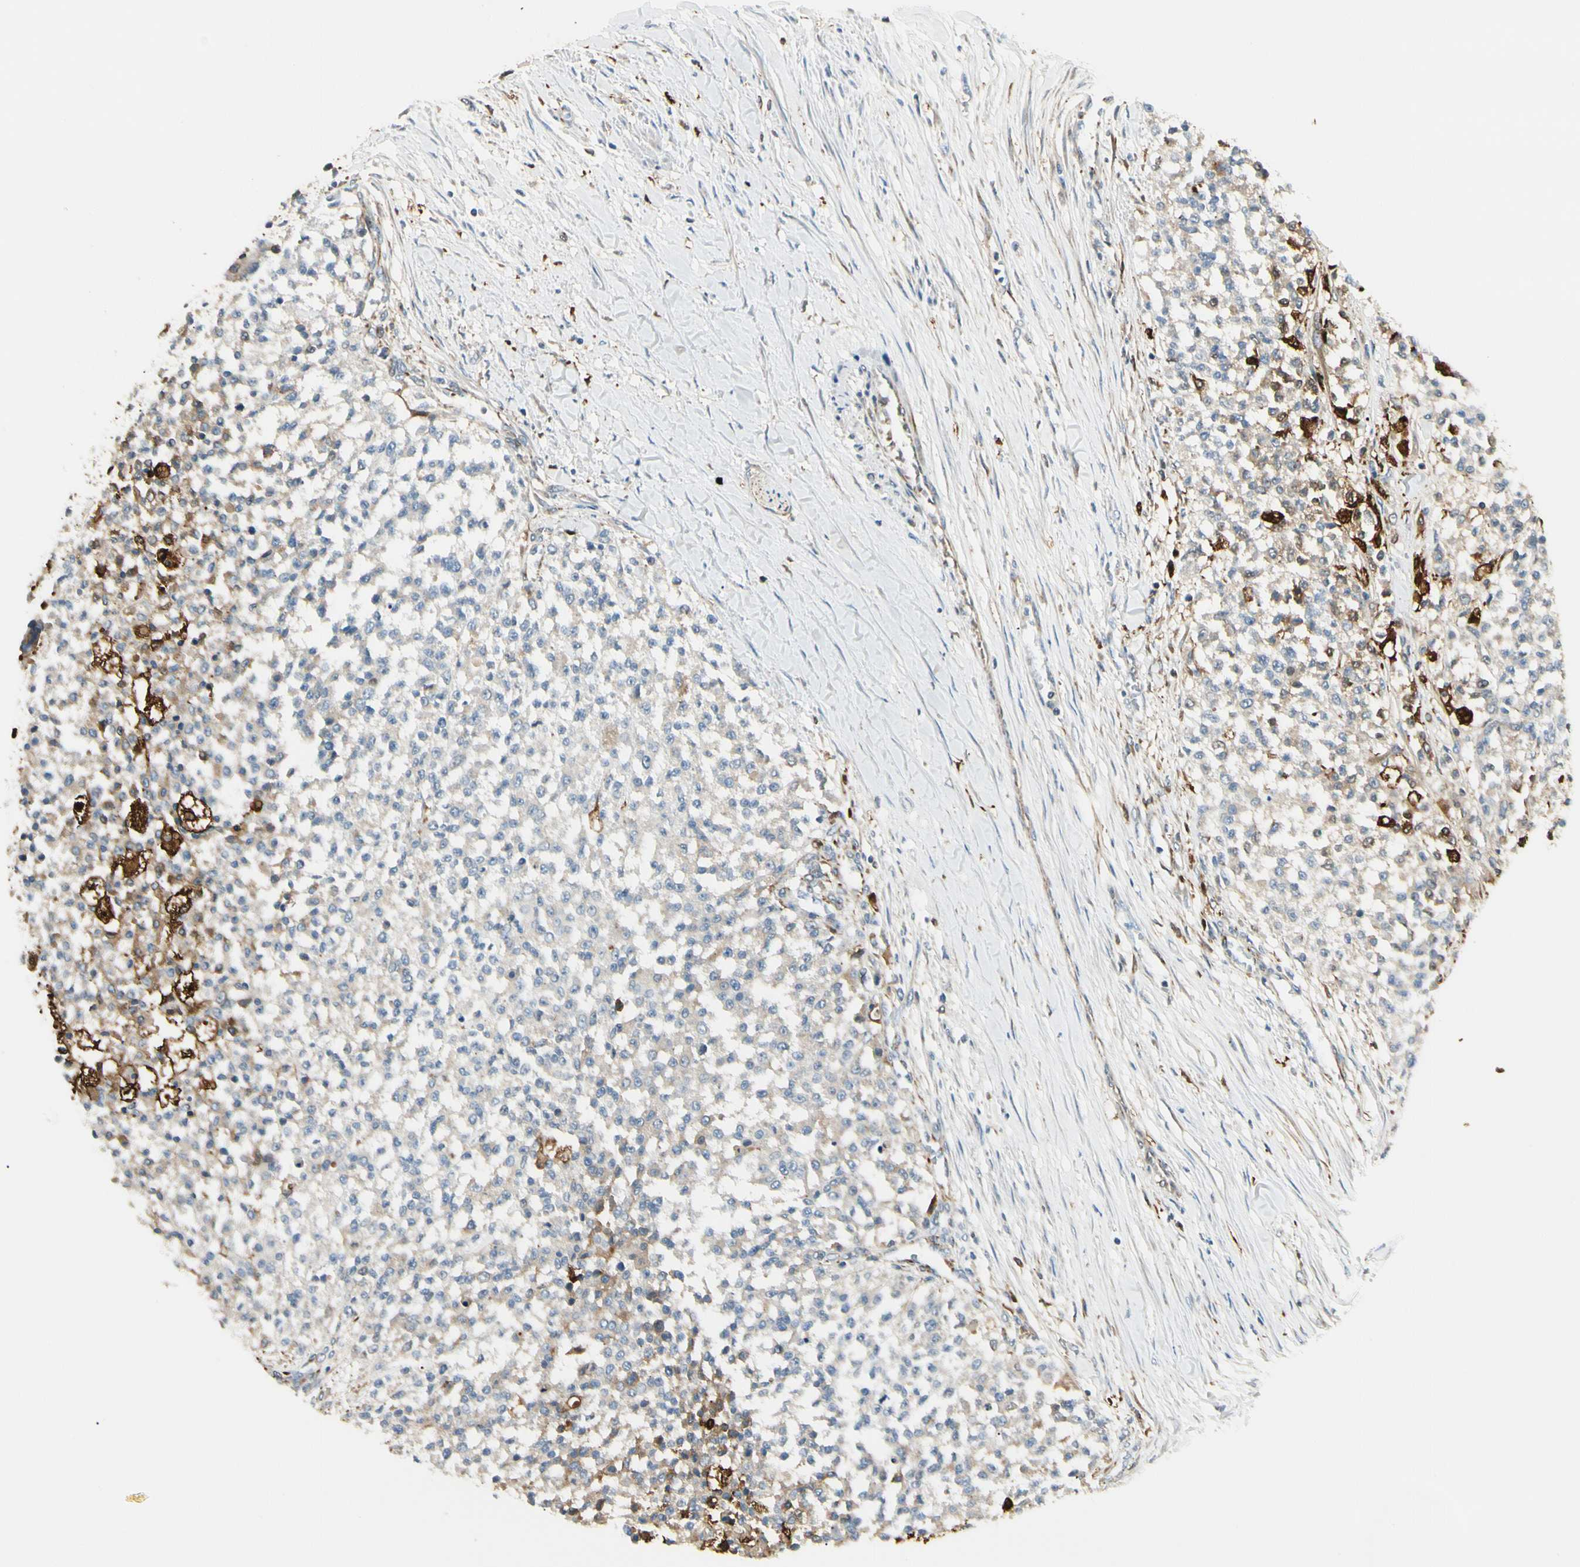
{"staining": {"intensity": "negative", "quantity": "none", "location": "none"}, "tissue": "testis cancer", "cell_type": "Tumor cells", "image_type": "cancer", "snomed": [{"axis": "morphology", "description": "Seminoma, NOS"}, {"axis": "topography", "description": "Testis"}], "caption": "A high-resolution photomicrograph shows immunohistochemistry (IHC) staining of seminoma (testis), which reveals no significant expression in tumor cells.", "gene": "FTH1", "patient": {"sex": "male", "age": 59}}